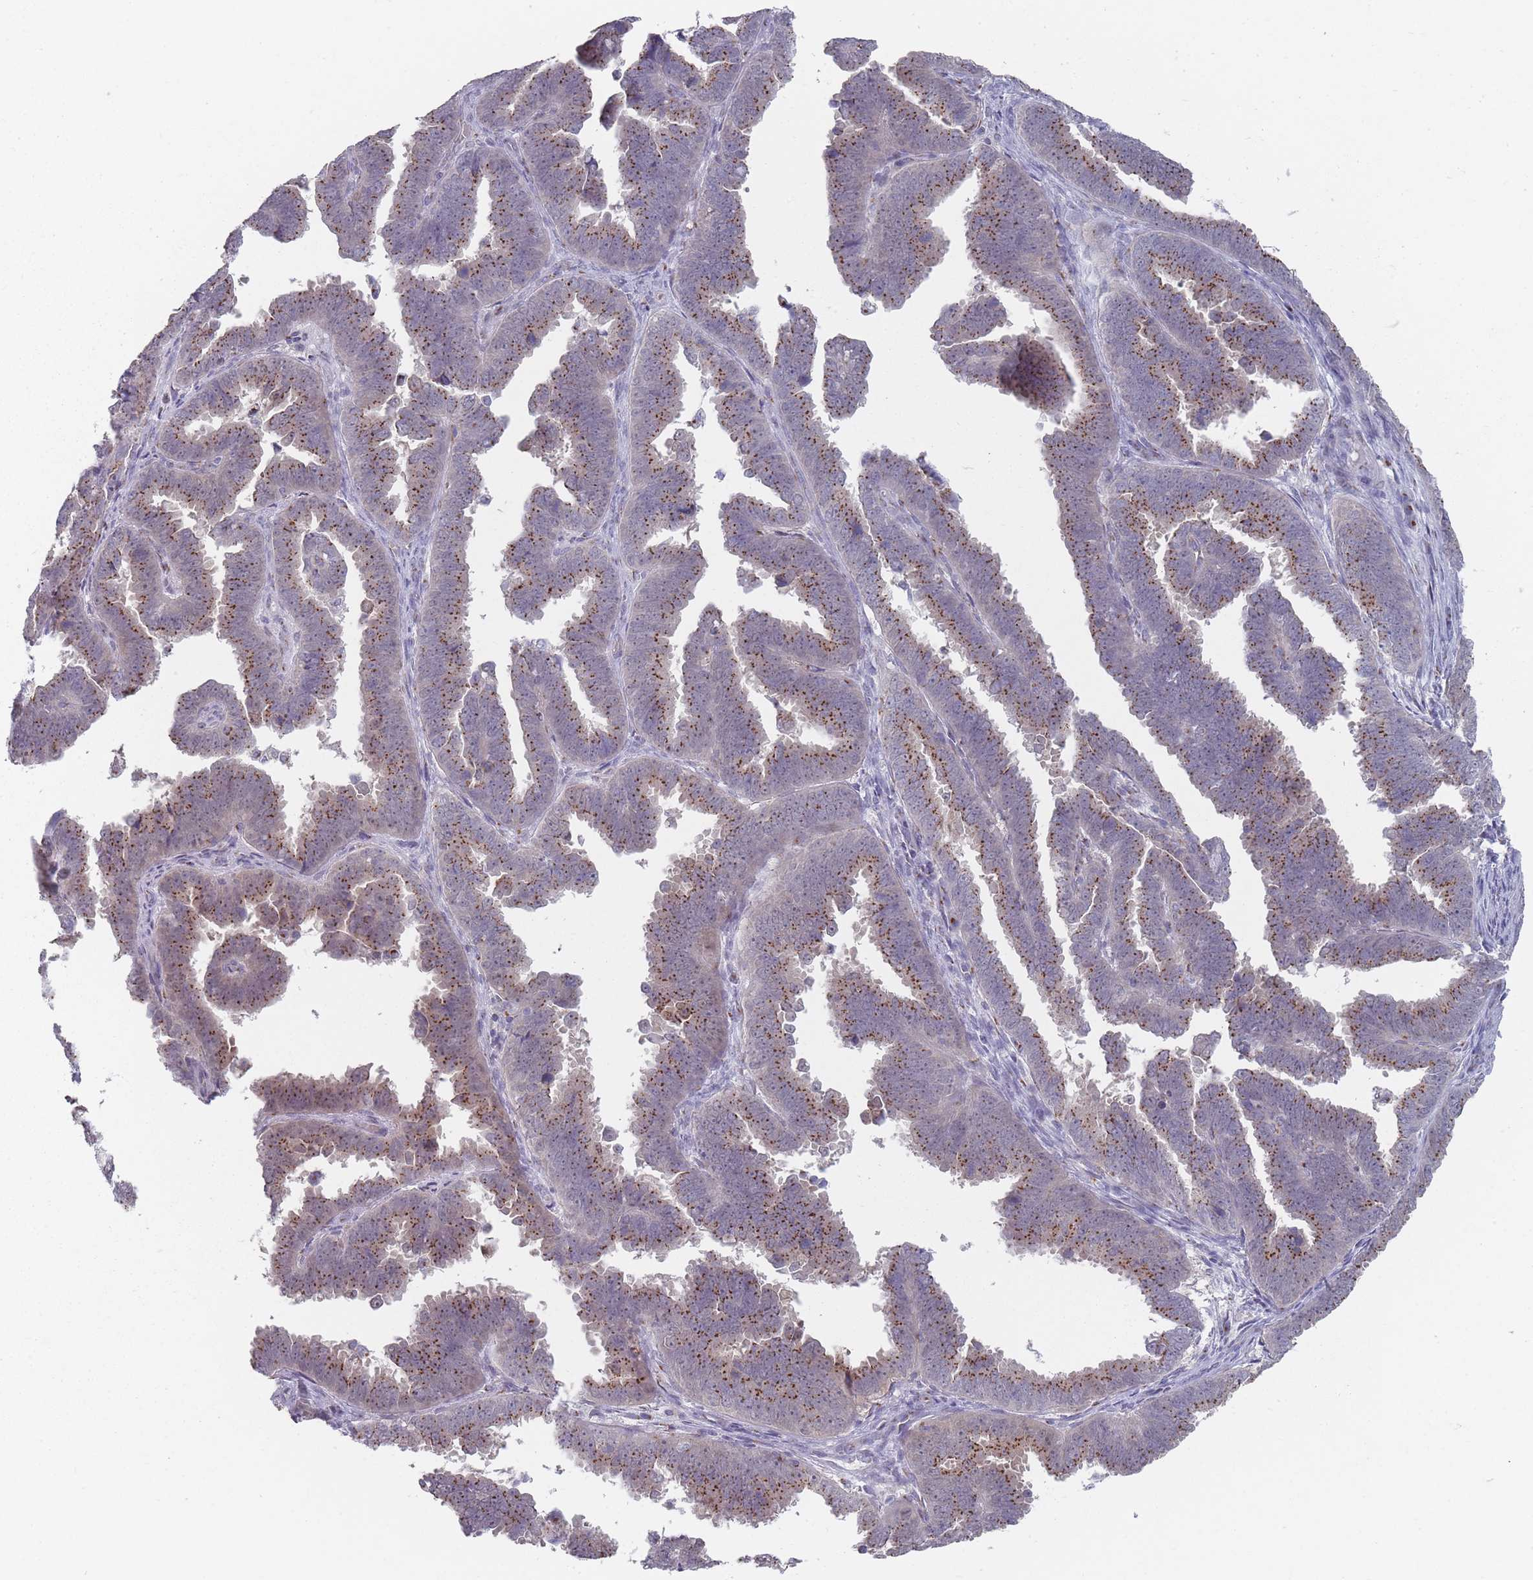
{"staining": {"intensity": "moderate", "quantity": ">75%", "location": "cytoplasmic/membranous"}, "tissue": "endometrial cancer", "cell_type": "Tumor cells", "image_type": "cancer", "snomed": [{"axis": "morphology", "description": "Adenocarcinoma, NOS"}, {"axis": "topography", "description": "Endometrium"}], "caption": "Endometrial cancer (adenocarcinoma) stained with a protein marker displays moderate staining in tumor cells.", "gene": "MAN1B1", "patient": {"sex": "female", "age": 75}}